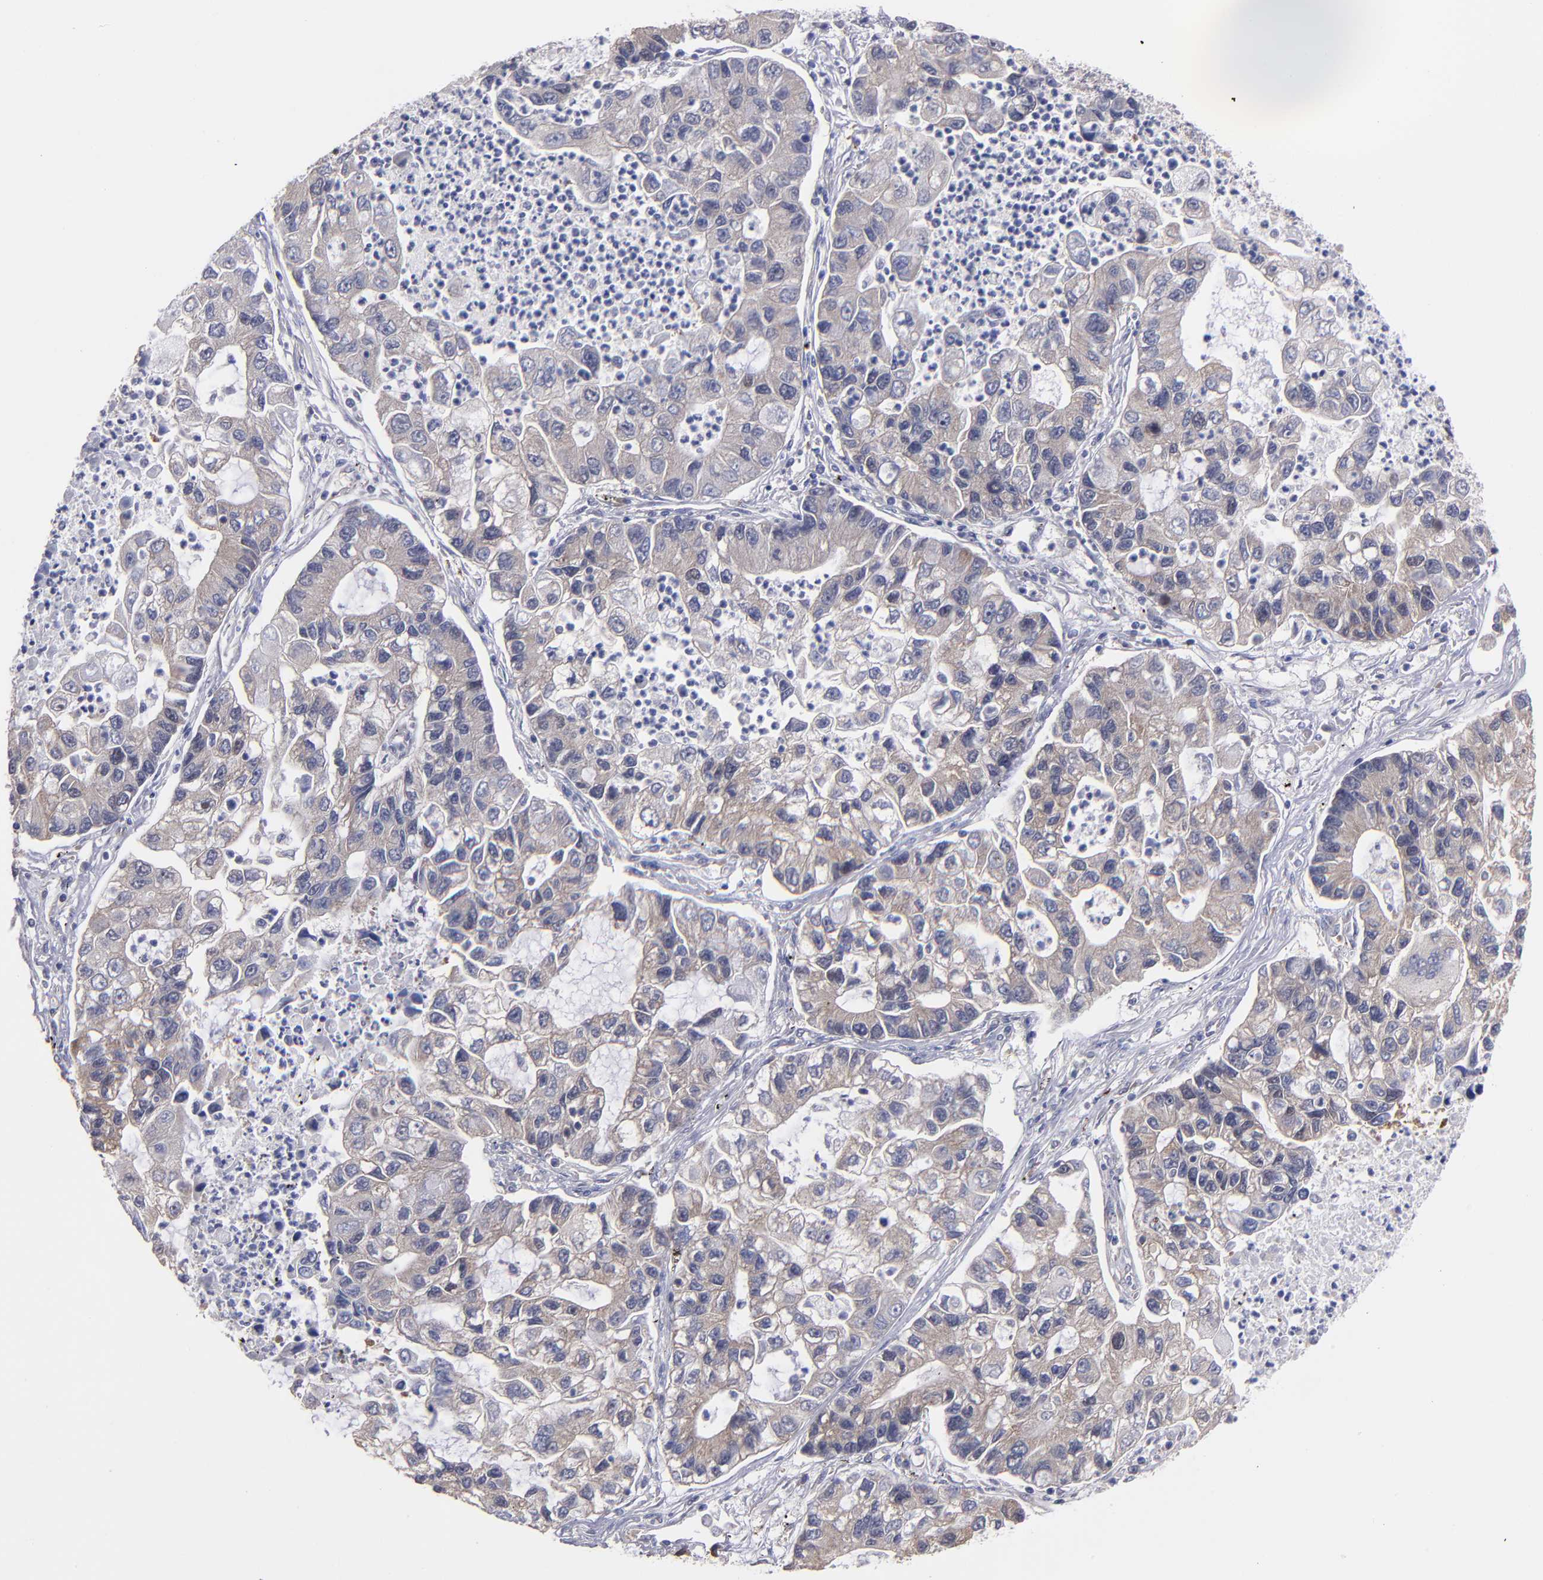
{"staining": {"intensity": "weak", "quantity": "25%-75%", "location": "cytoplasmic/membranous"}, "tissue": "lung cancer", "cell_type": "Tumor cells", "image_type": "cancer", "snomed": [{"axis": "morphology", "description": "Adenocarcinoma, NOS"}, {"axis": "topography", "description": "Lung"}], "caption": "Brown immunohistochemical staining in human lung cancer shows weak cytoplasmic/membranous positivity in about 25%-75% of tumor cells.", "gene": "EIF3L", "patient": {"sex": "female", "age": 51}}